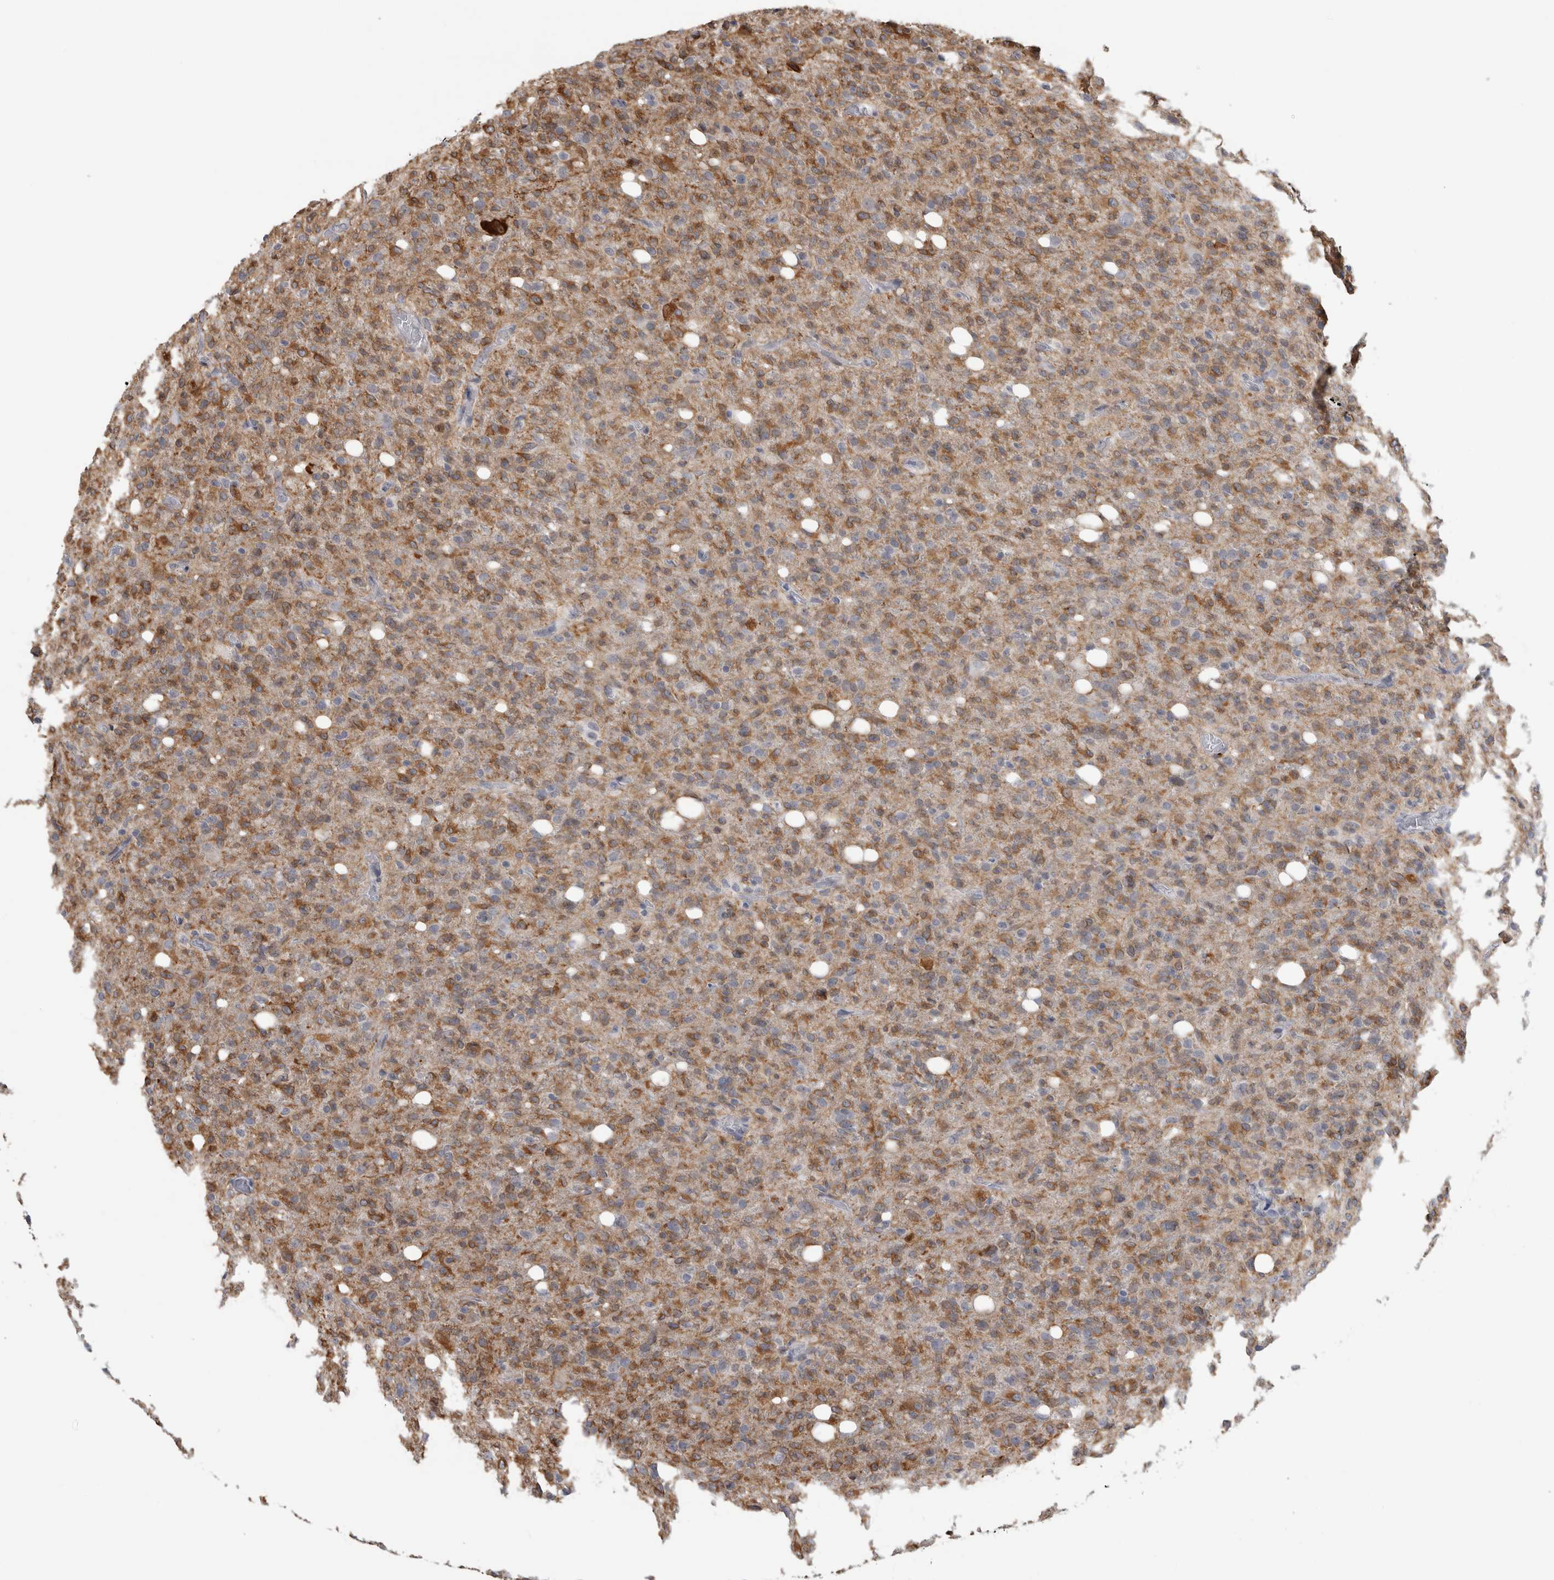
{"staining": {"intensity": "moderate", "quantity": "25%-75%", "location": "cytoplasmic/membranous"}, "tissue": "glioma", "cell_type": "Tumor cells", "image_type": "cancer", "snomed": [{"axis": "morphology", "description": "Glioma, malignant, High grade"}, {"axis": "topography", "description": "Brain"}], "caption": "A micrograph of human glioma stained for a protein displays moderate cytoplasmic/membranous brown staining in tumor cells.", "gene": "TMEM242", "patient": {"sex": "female", "age": 57}}